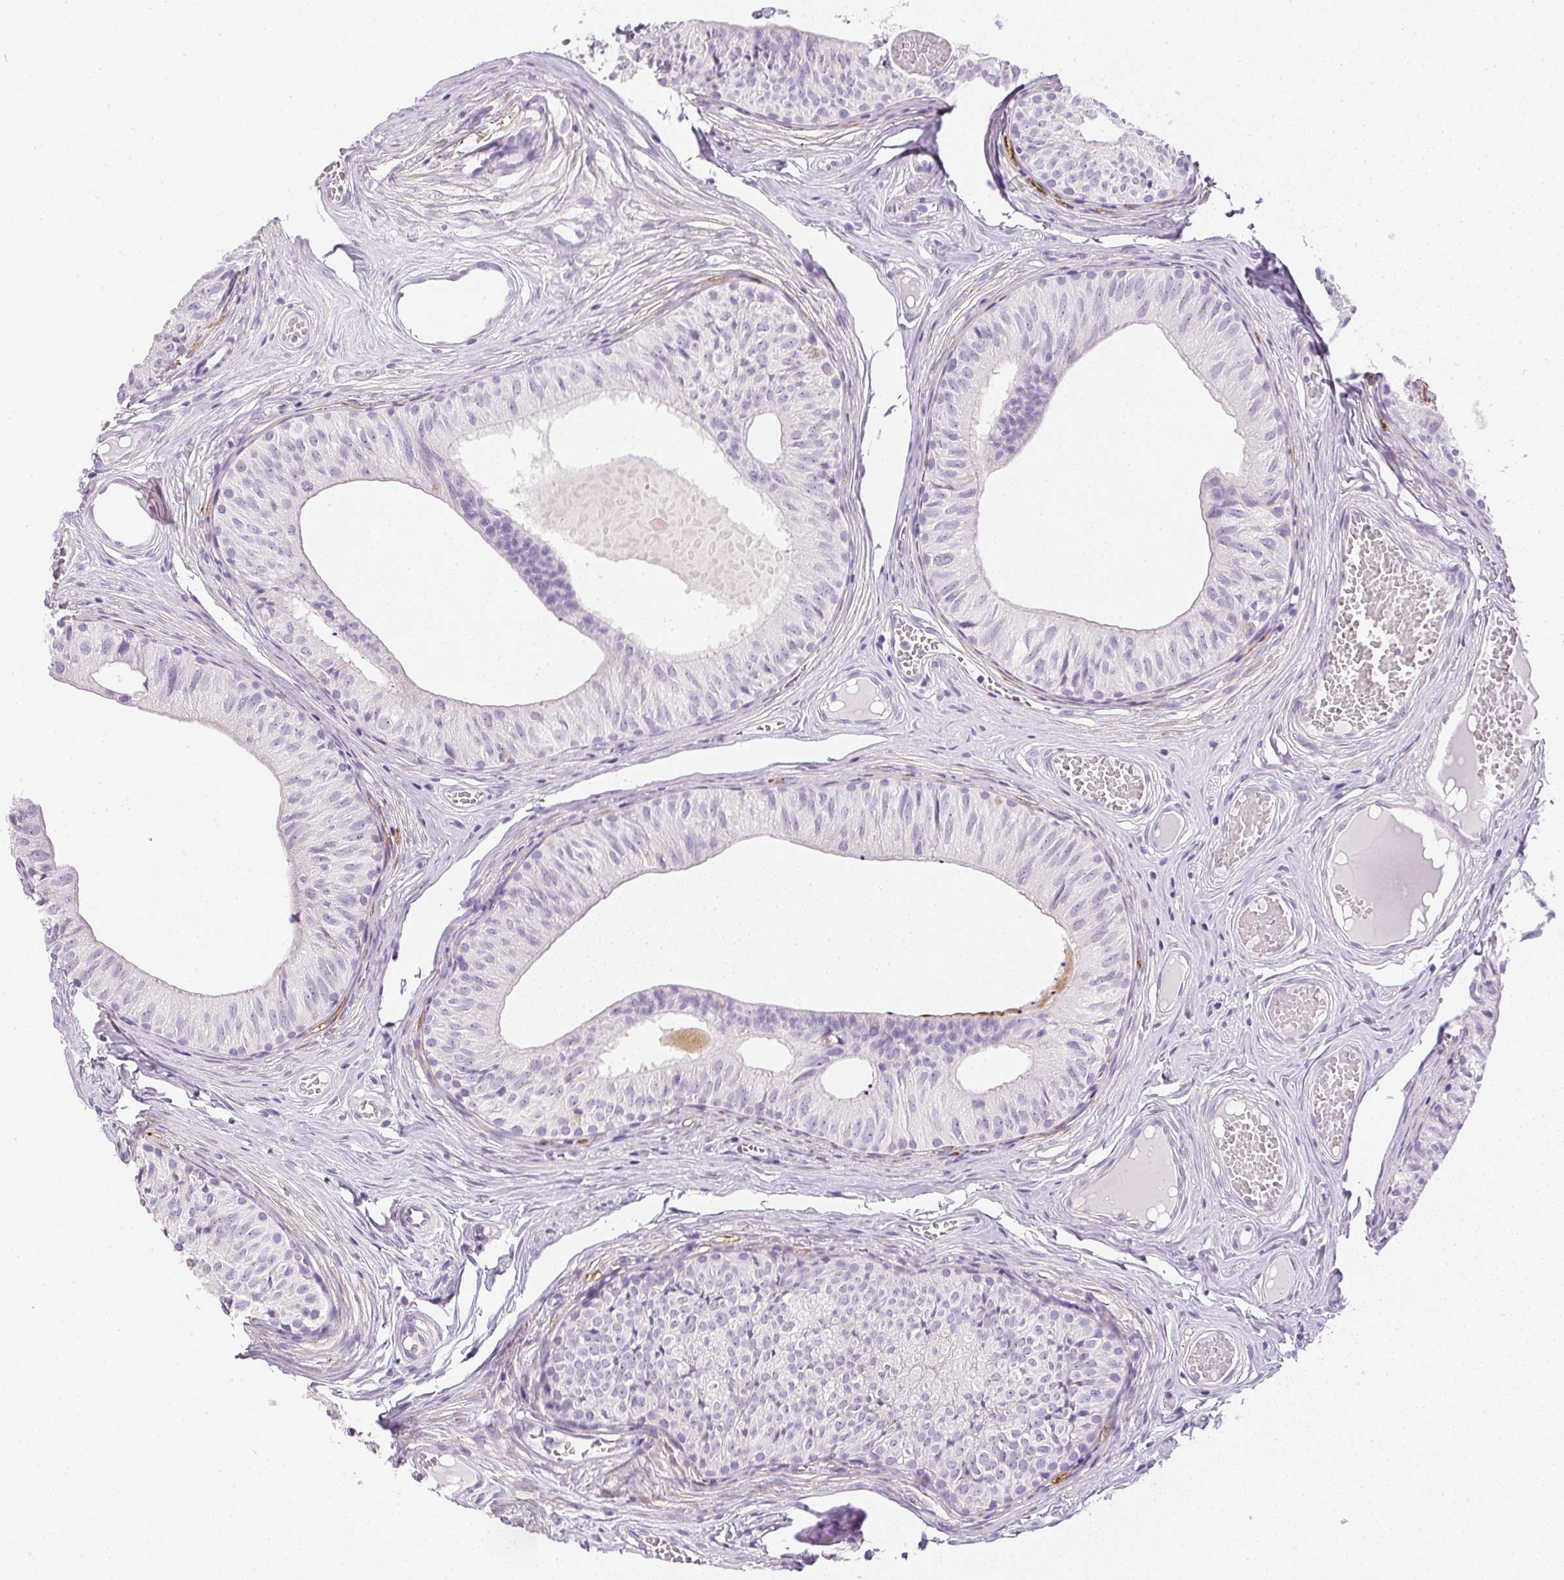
{"staining": {"intensity": "negative", "quantity": "none", "location": "none"}, "tissue": "epididymis", "cell_type": "Glandular cells", "image_type": "normal", "snomed": [{"axis": "morphology", "description": "Normal tissue, NOS"}, {"axis": "topography", "description": "Epididymis"}], "caption": "Glandular cells show no significant expression in unremarkable epididymis. The staining was performed using DAB (3,3'-diaminobenzidine) to visualize the protein expression in brown, while the nuclei were stained in blue with hematoxylin (Magnification: 20x).", "gene": "CTRL", "patient": {"sex": "male", "age": 25}}